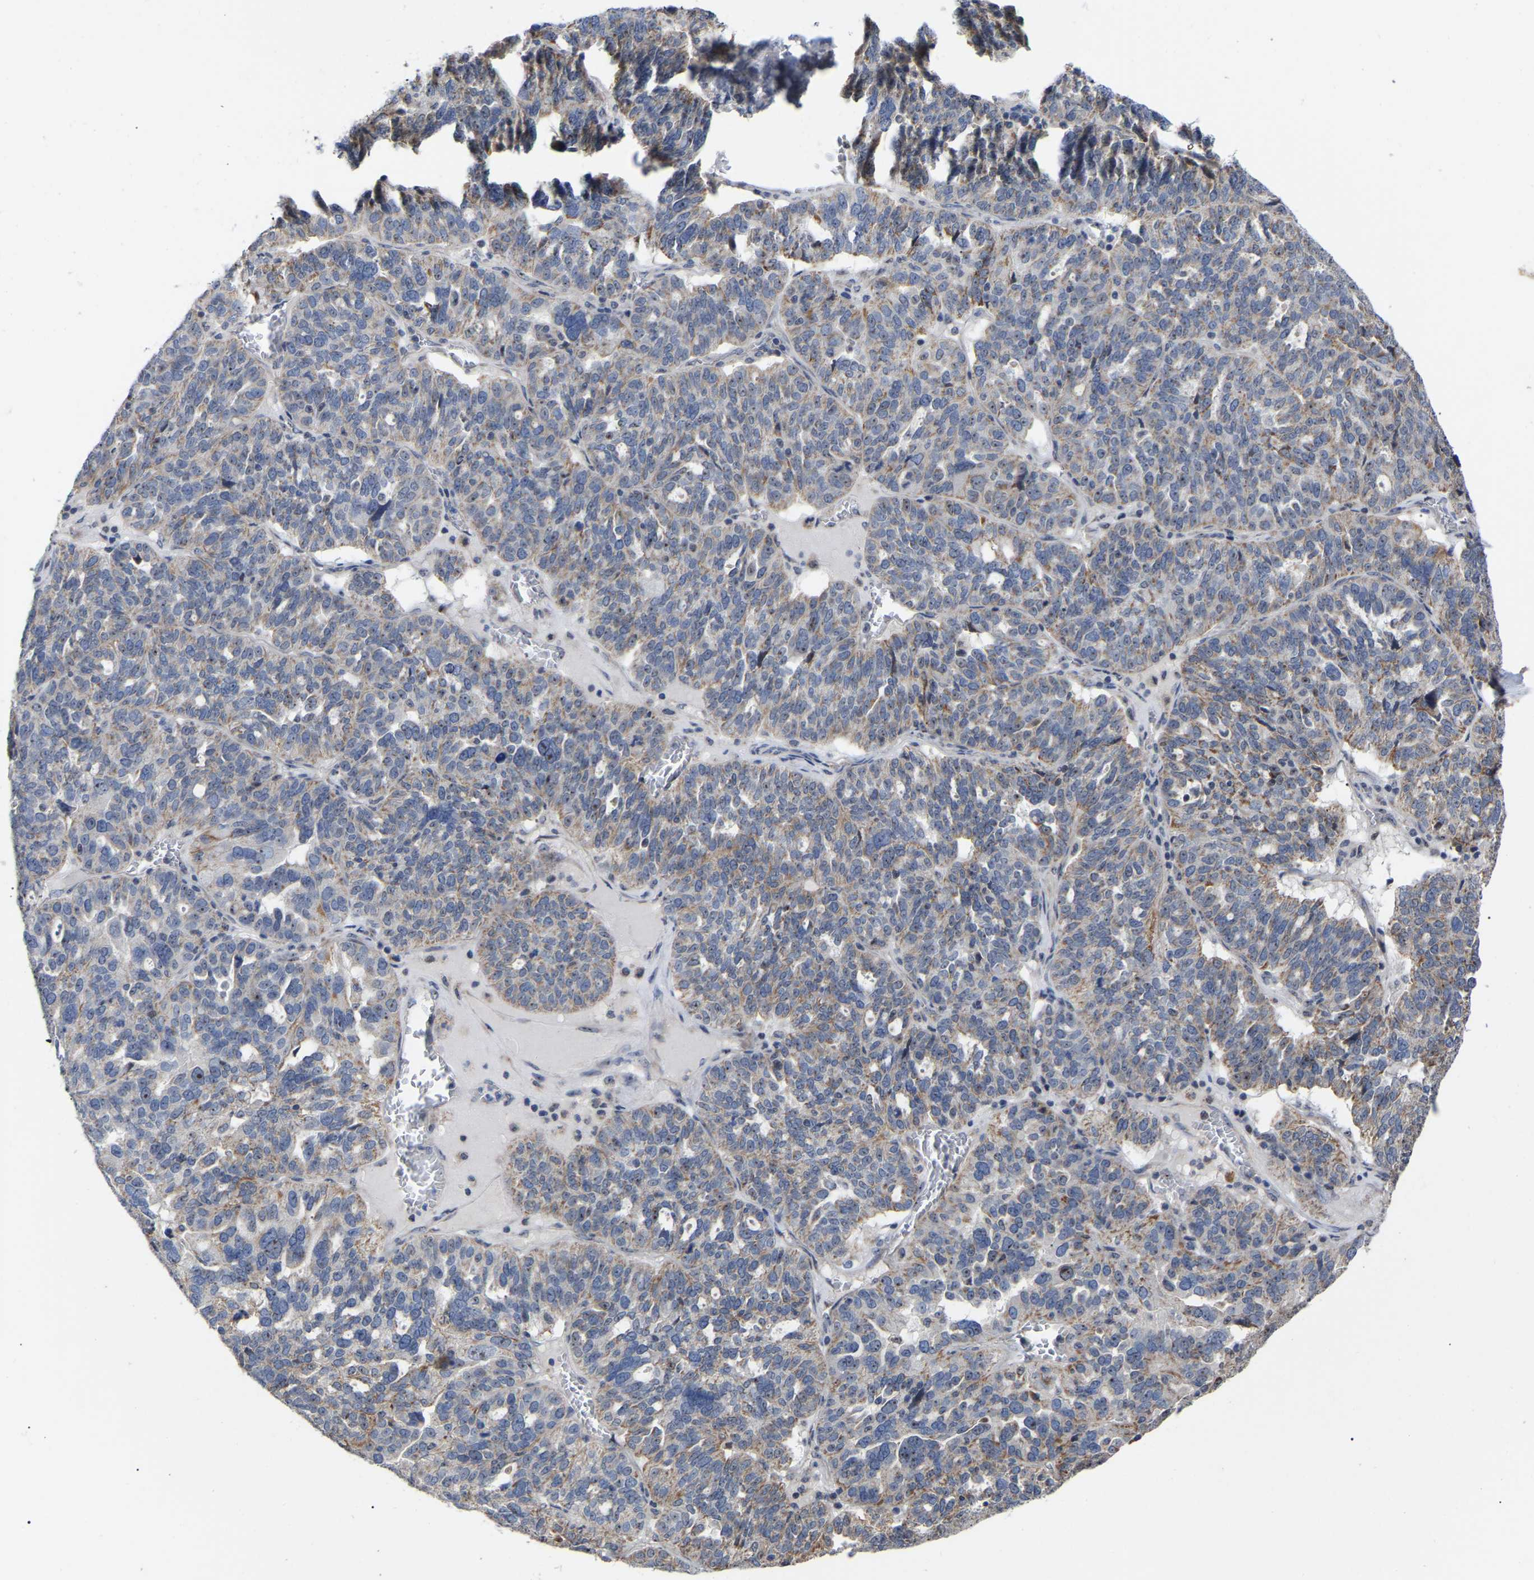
{"staining": {"intensity": "weak", "quantity": ">75%", "location": "cytoplasmic/membranous"}, "tissue": "ovarian cancer", "cell_type": "Tumor cells", "image_type": "cancer", "snomed": [{"axis": "morphology", "description": "Cystadenocarcinoma, serous, NOS"}, {"axis": "topography", "description": "Ovary"}], "caption": "Weak cytoplasmic/membranous protein positivity is appreciated in about >75% of tumor cells in ovarian serous cystadenocarcinoma.", "gene": "NOP53", "patient": {"sex": "female", "age": 59}}